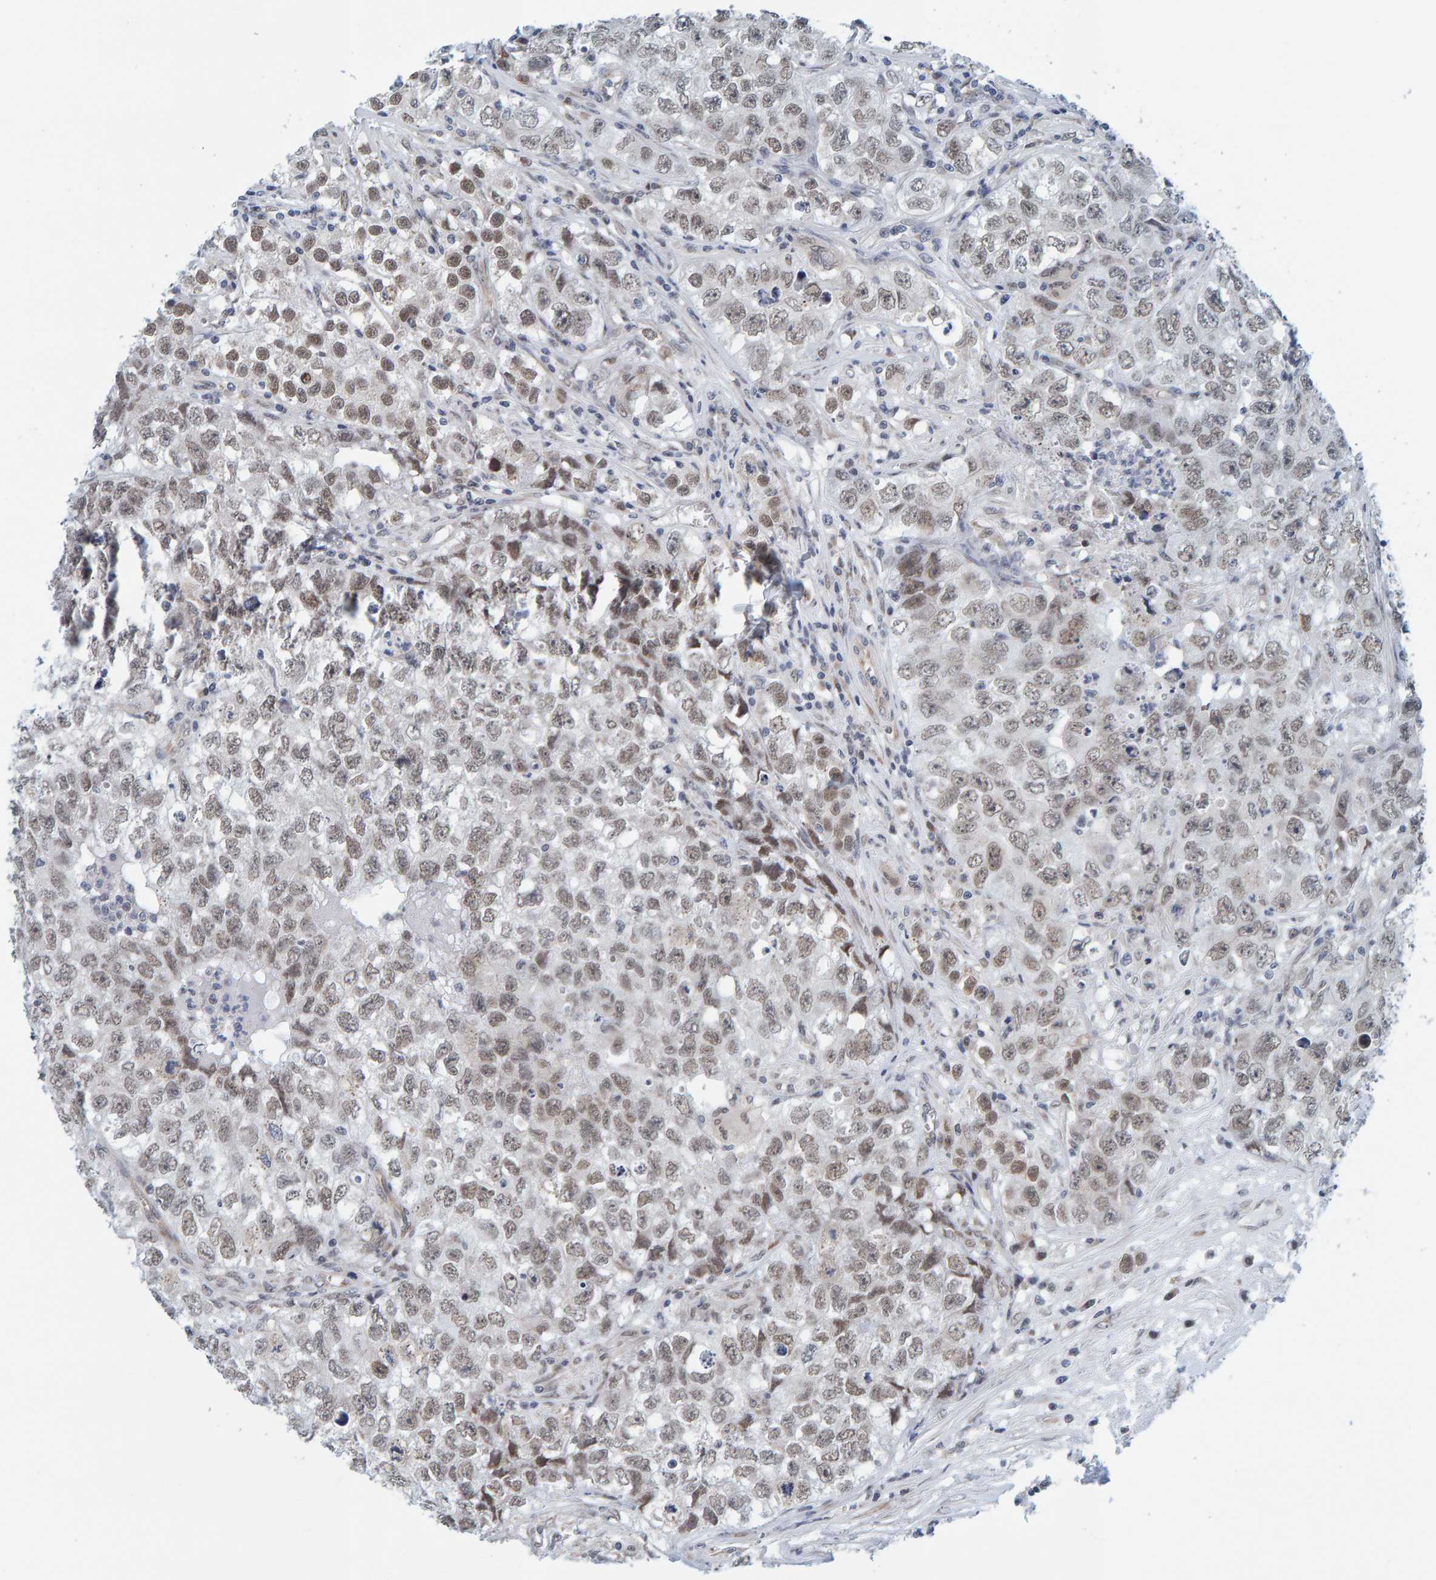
{"staining": {"intensity": "weak", "quantity": ">75%", "location": "nuclear"}, "tissue": "testis cancer", "cell_type": "Tumor cells", "image_type": "cancer", "snomed": [{"axis": "morphology", "description": "Seminoma, NOS"}, {"axis": "morphology", "description": "Carcinoma, Embryonal, NOS"}, {"axis": "topography", "description": "Testis"}], "caption": "The image shows a brown stain indicating the presence of a protein in the nuclear of tumor cells in testis embryonal carcinoma.", "gene": "SCRN2", "patient": {"sex": "male", "age": 43}}